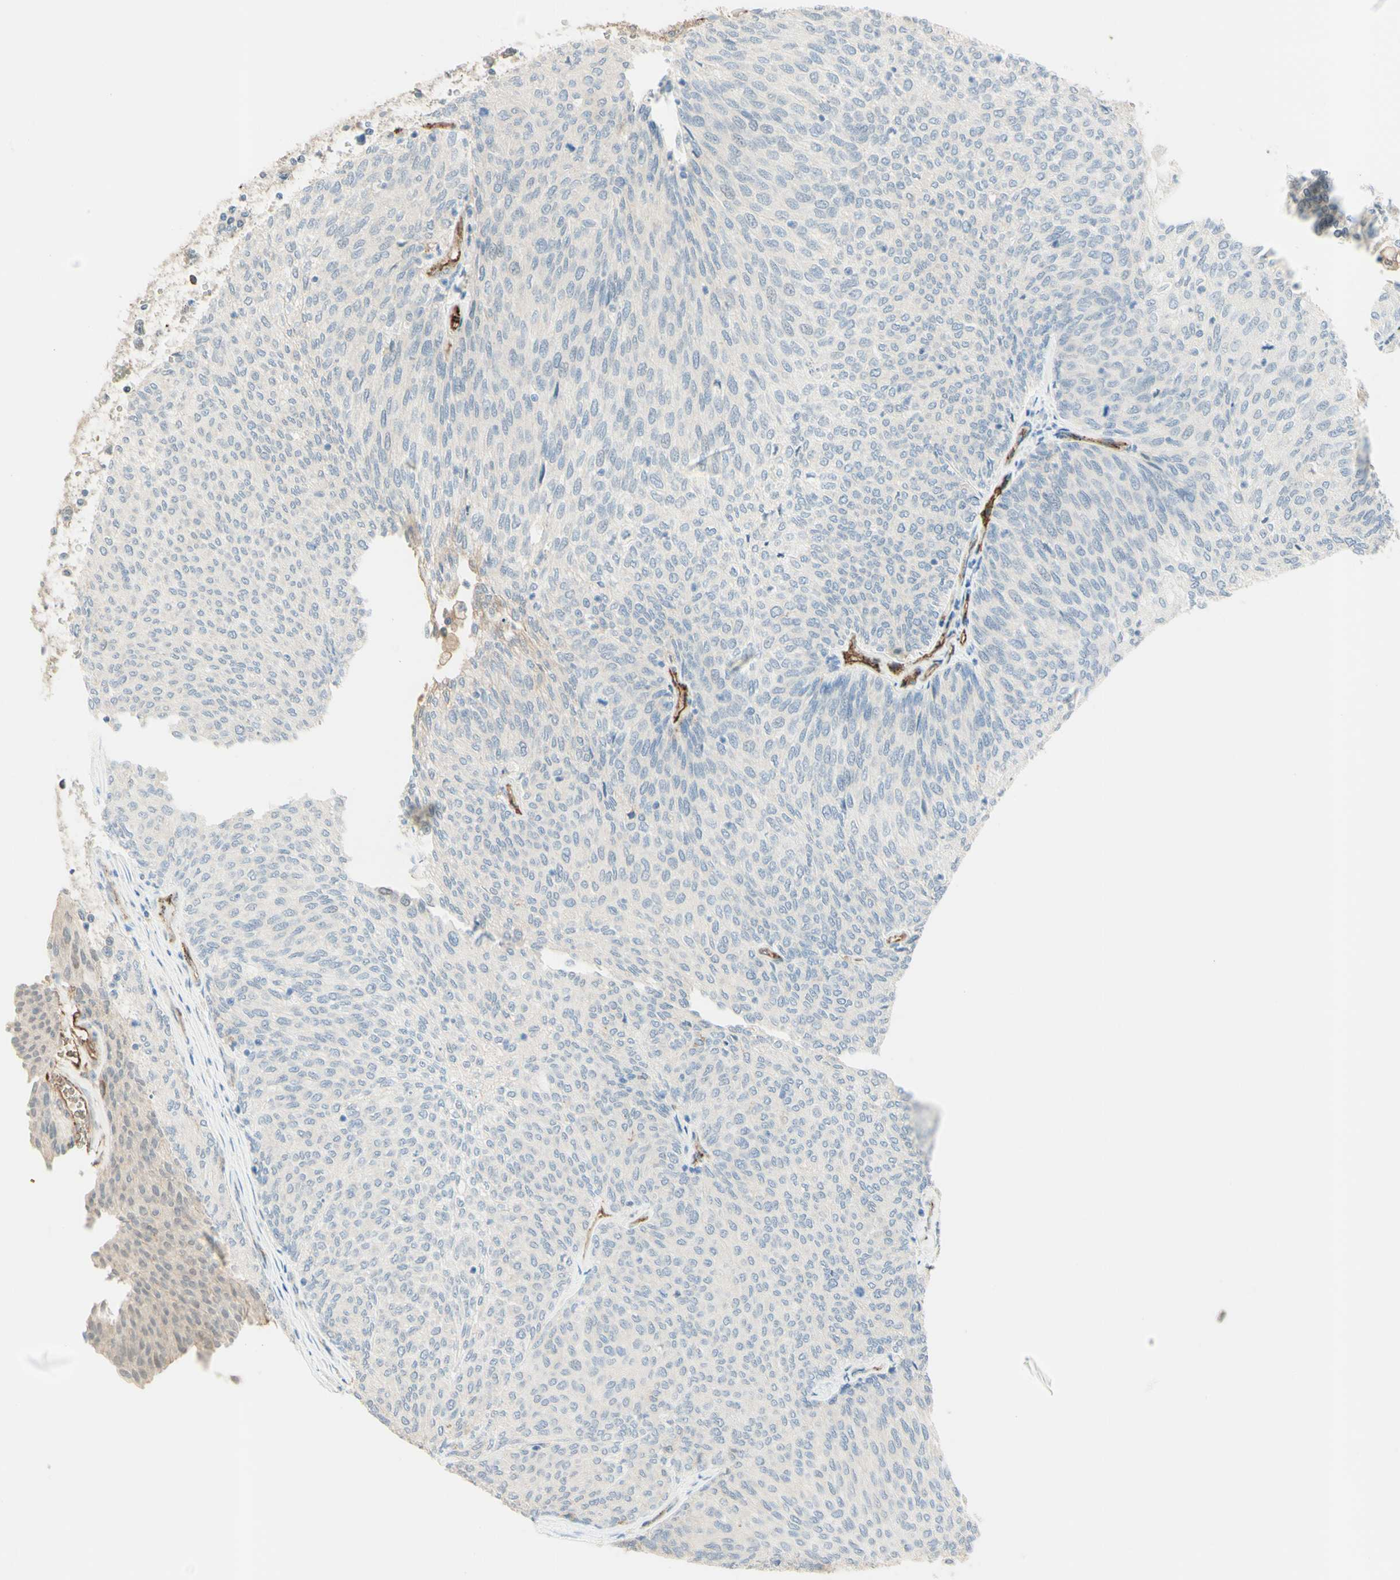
{"staining": {"intensity": "negative", "quantity": "none", "location": "none"}, "tissue": "urothelial cancer", "cell_type": "Tumor cells", "image_type": "cancer", "snomed": [{"axis": "morphology", "description": "Urothelial carcinoma, Low grade"}, {"axis": "topography", "description": "Urinary bladder"}], "caption": "High magnification brightfield microscopy of urothelial cancer stained with DAB (brown) and counterstained with hematoxylin (blue): tumor cells show no significant positivity.", "gene": "ANGPT2", "patient": {"sex": "female", "age": 79}}